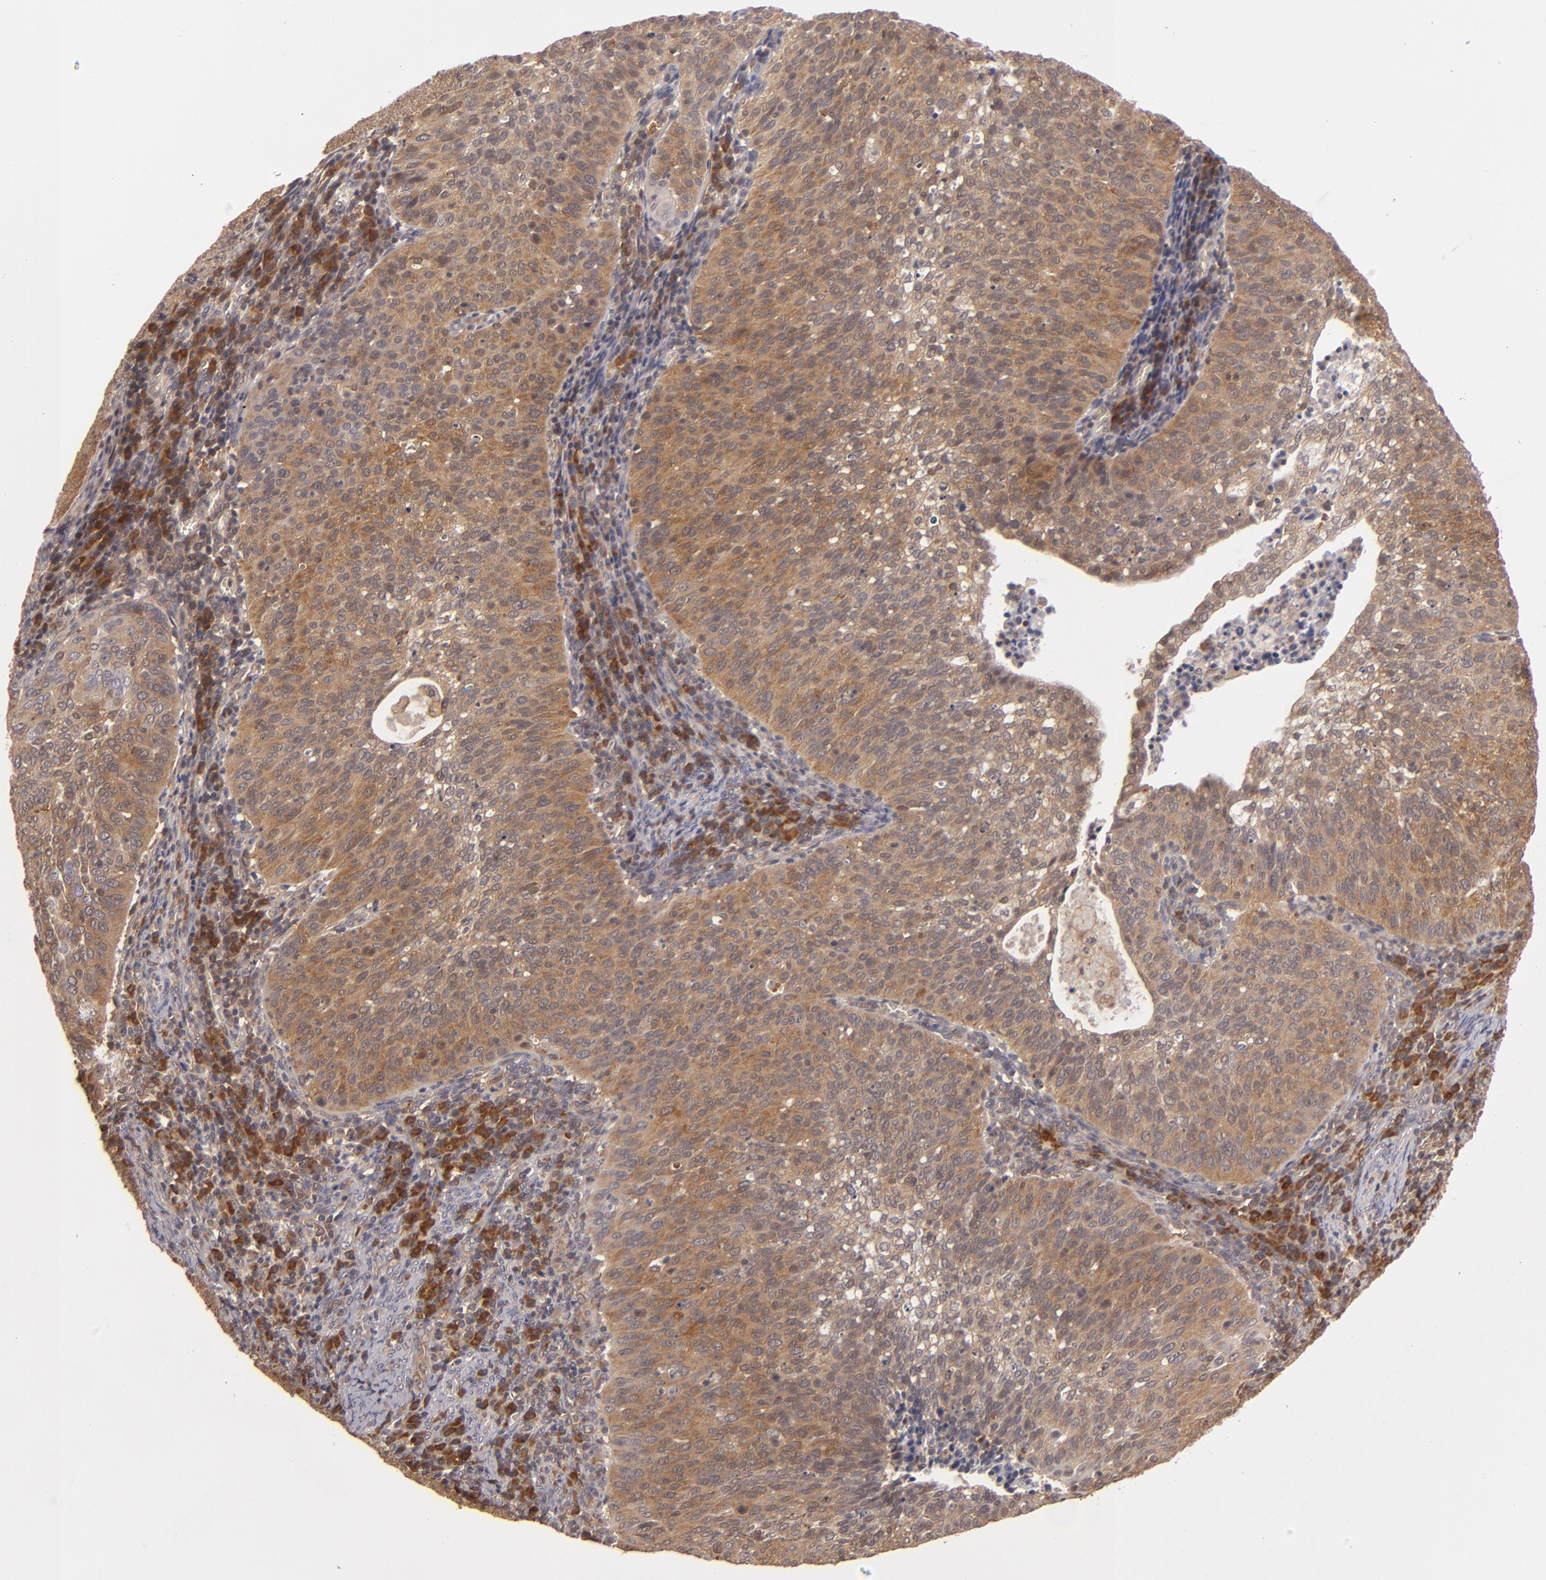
{"staining": {"intensity": "moderate", "quantity": ">75%", "location": "cytoplasmic/membranous"}, "tissue": "cervical cancer", "cell_type": "Tumor cells", "image_type": "cancer", "snomed": [{"axis": "morphology", "description": "Squamous cell carcinoma, NOS"}, {"axis": "topography", "description": "Cervix"}], "caption": "Immunohistochemical staining of cervical cancer (squamous cell carcinoma) shows medium levels of moderate cytoplasmic/membranous protein staining in about >75% of tumor cells.", "gene": "MAPK3", "patient": {"sex": "female", "age": 39}}